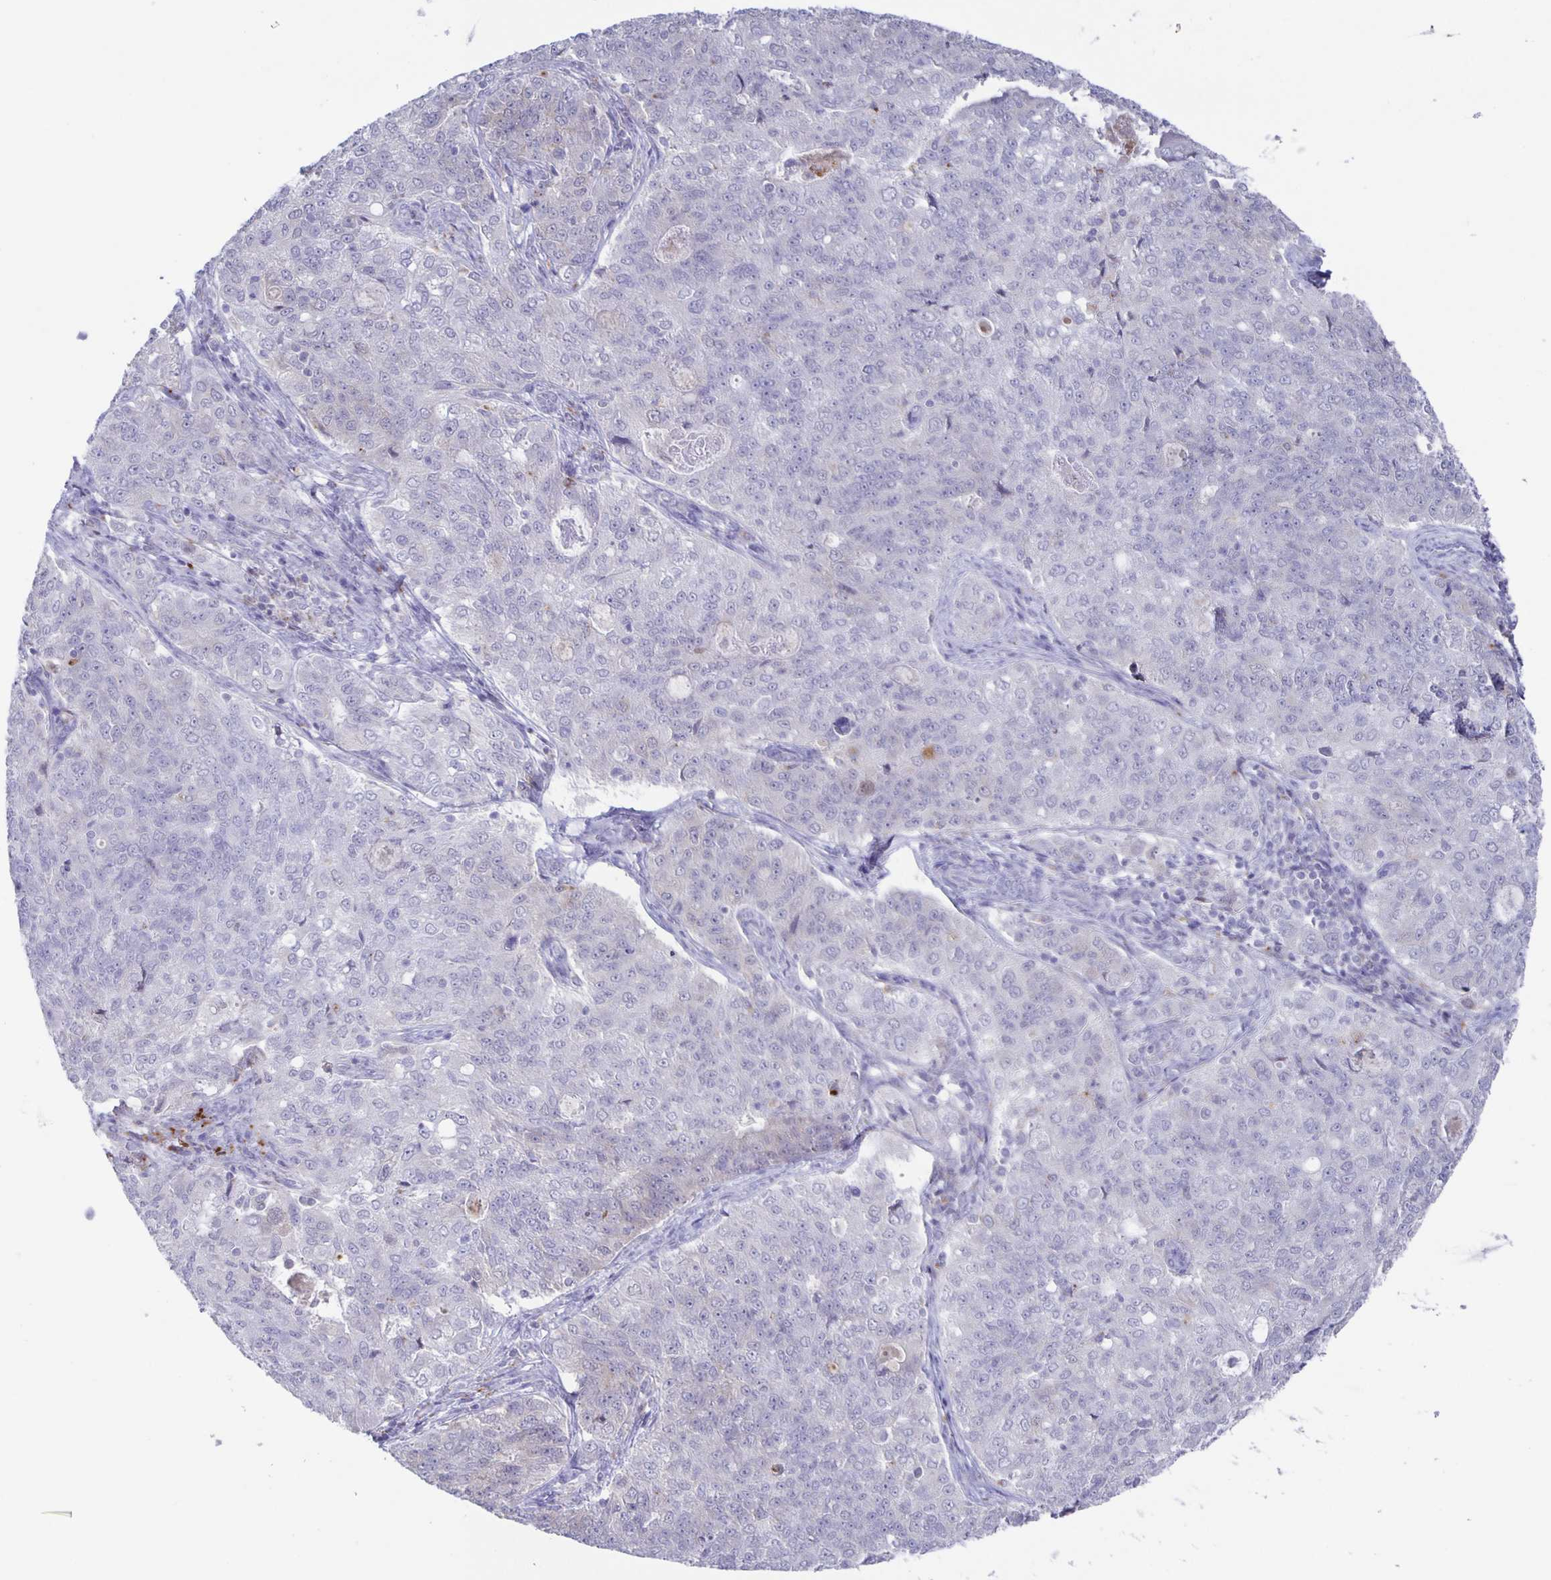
{"staining": {"intensity": "negative", "quantity": "none", "location": "none"}, "tissue": "endometrial cancer", "cell_type": "Tumor cells", "image_type": "cancer", "snomed": [{"axis": "morphology", "description": "Adenocarcinoma, NOS"}, {"axis": "topography", "description": "Endometrium"}], "caption": "DAB (3,3'-diaminobenzidine) immunohistochemical staining of human endometrial adenocarcinoma shows no significant positivity in tumor cells.", "gene": "LIPA", "patient": {"sex": "female", "age": 43}}